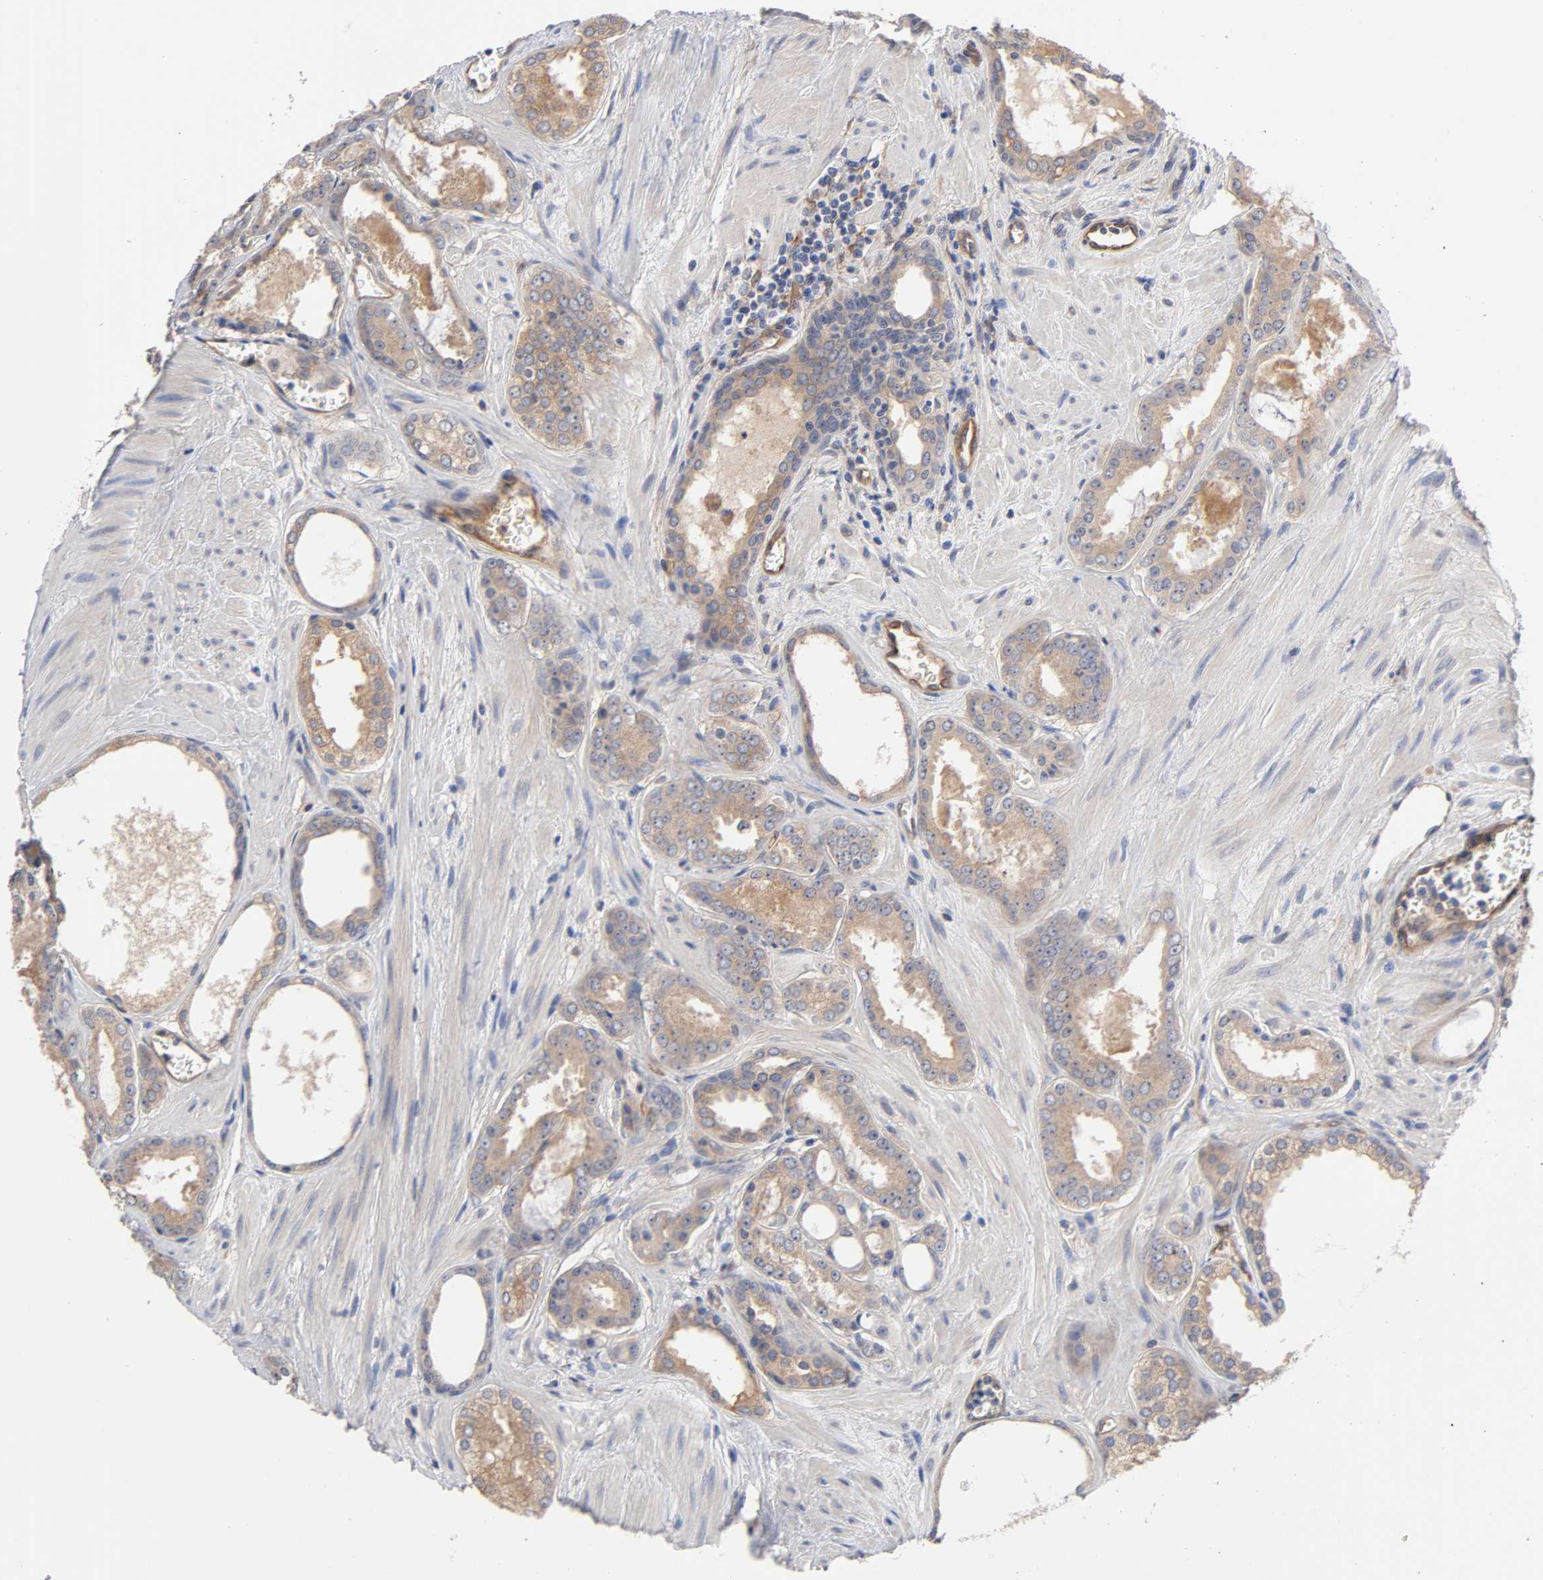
{"staining": {"intensity": "weak", "quantity": ">75%", "location": "cytoplasmic/membranous"}, "tissue": "prostate cancer", "cell_type": "Tumor cells", "image_type": "cancer", "snomed": [{"axis": "morphology", "description": "Adenocarcinoma, Low grade"}, {"axis": "topography", "description": "Prostate"}], "caption": "Weak cytoplasmic/membranous staining for a protein is present in approximately >75% of tumor cells of low-grade adenocarcinoma (prostate) using immunohistochemistry (IHC).", "gene": "RAB13", "patient": {"sex": "male", "age": 57}}